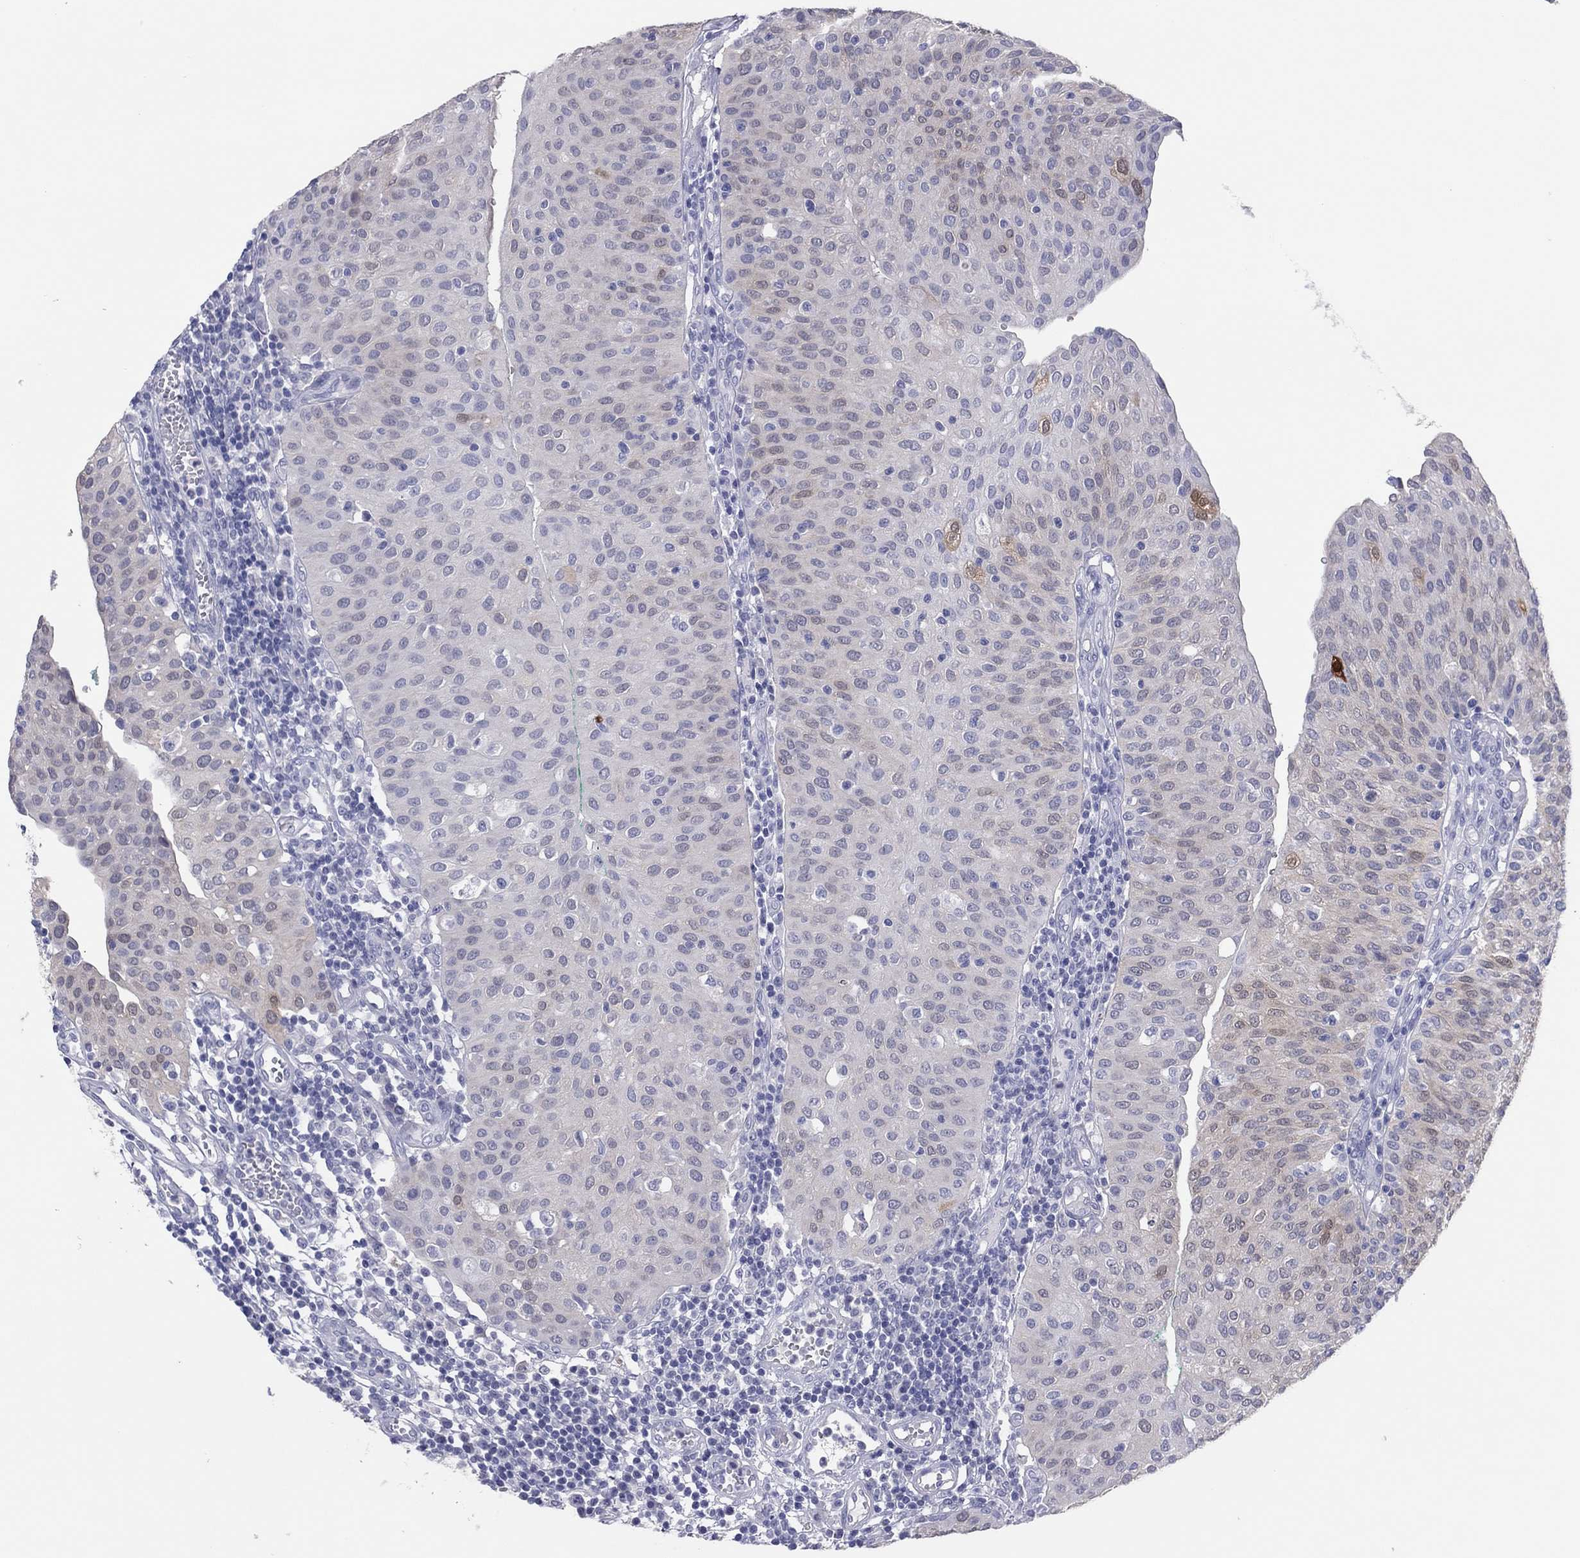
{"staining": {"intensity": "weak", "quantity": "25%-75%", "location": "cytoplasmic/membranous"}, "tissue": "urothelial cancer", "cell_type": "Tumor cells", "image_type": "cancer", "snomed": [{"axis": "morphology", "description": "Urothelial carcinoma, Low grade"}, {"axis": "topography", "description": "Urinary bladder"}], "caption": "Low-grade urothelial carcinoma tissue reveals weak cytoplasmic/membranous positivity in approximately 25%-75% of tumor cells, visualized by immunohistochemistry. (DAB (3,3'-diaminobenzidine) = brown stain, brightfield microscopy at high magnification).", "gene": "CPNE6", "patient": {"sex": "male", "age": 54}}